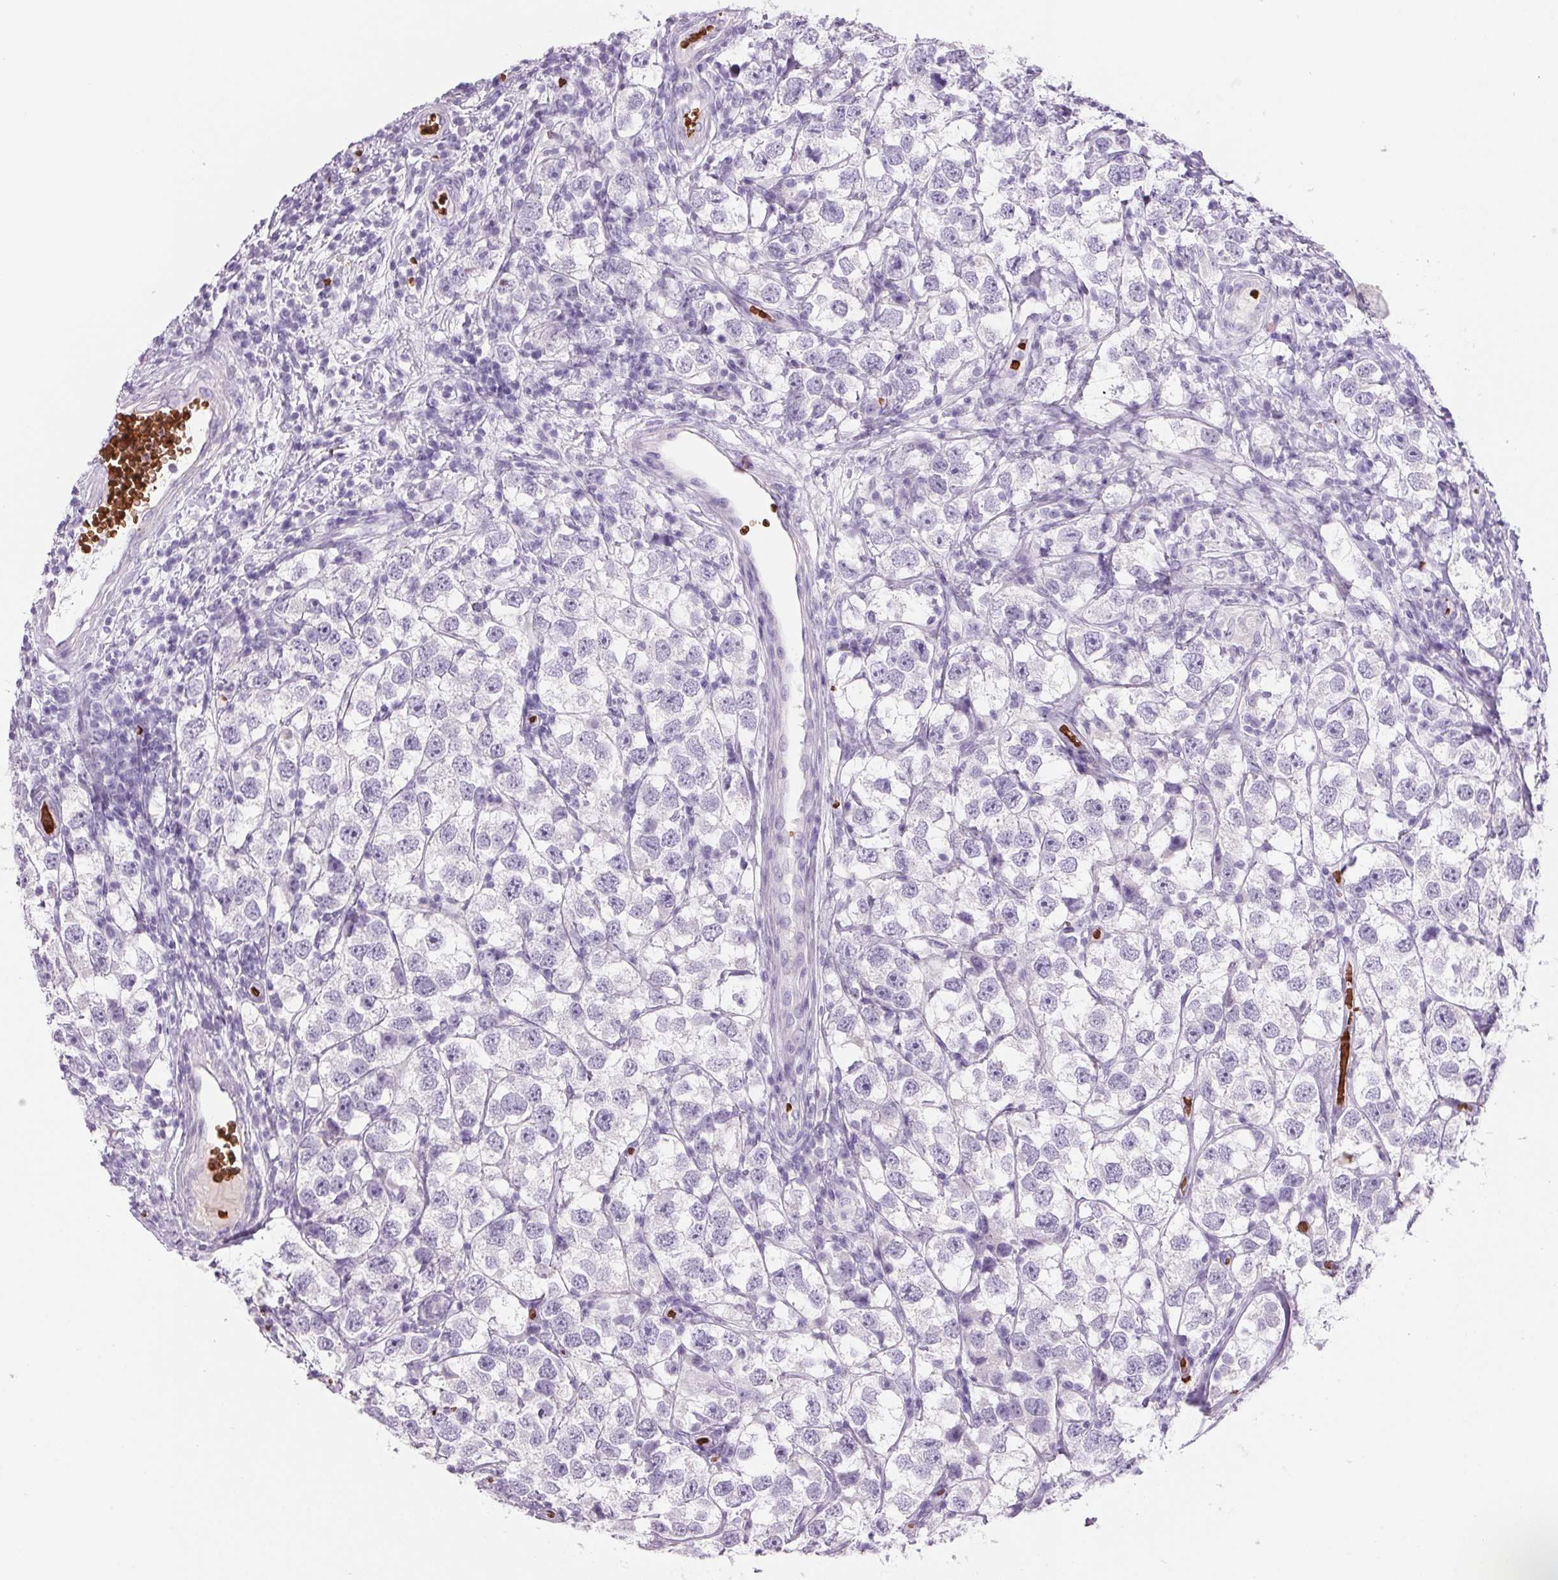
{"staining": {"intensity": "negative", "quantity": "none", "location": "none"}, "tissue": "testis cancer", "cell_type": "Tumor cells", "image_type": "cancer", "snomed": [{"axis": "morphology", "description": "Seminoma, NOS"}, {"axis": "topography", "description": "Testis"}], "caption": "Tumor cells are negative for brown protein staining in seminoma (testis). Nuclei are stained in blue.", "gene": "HBQ1", "patient": {"sex": "male", "age": 26}}